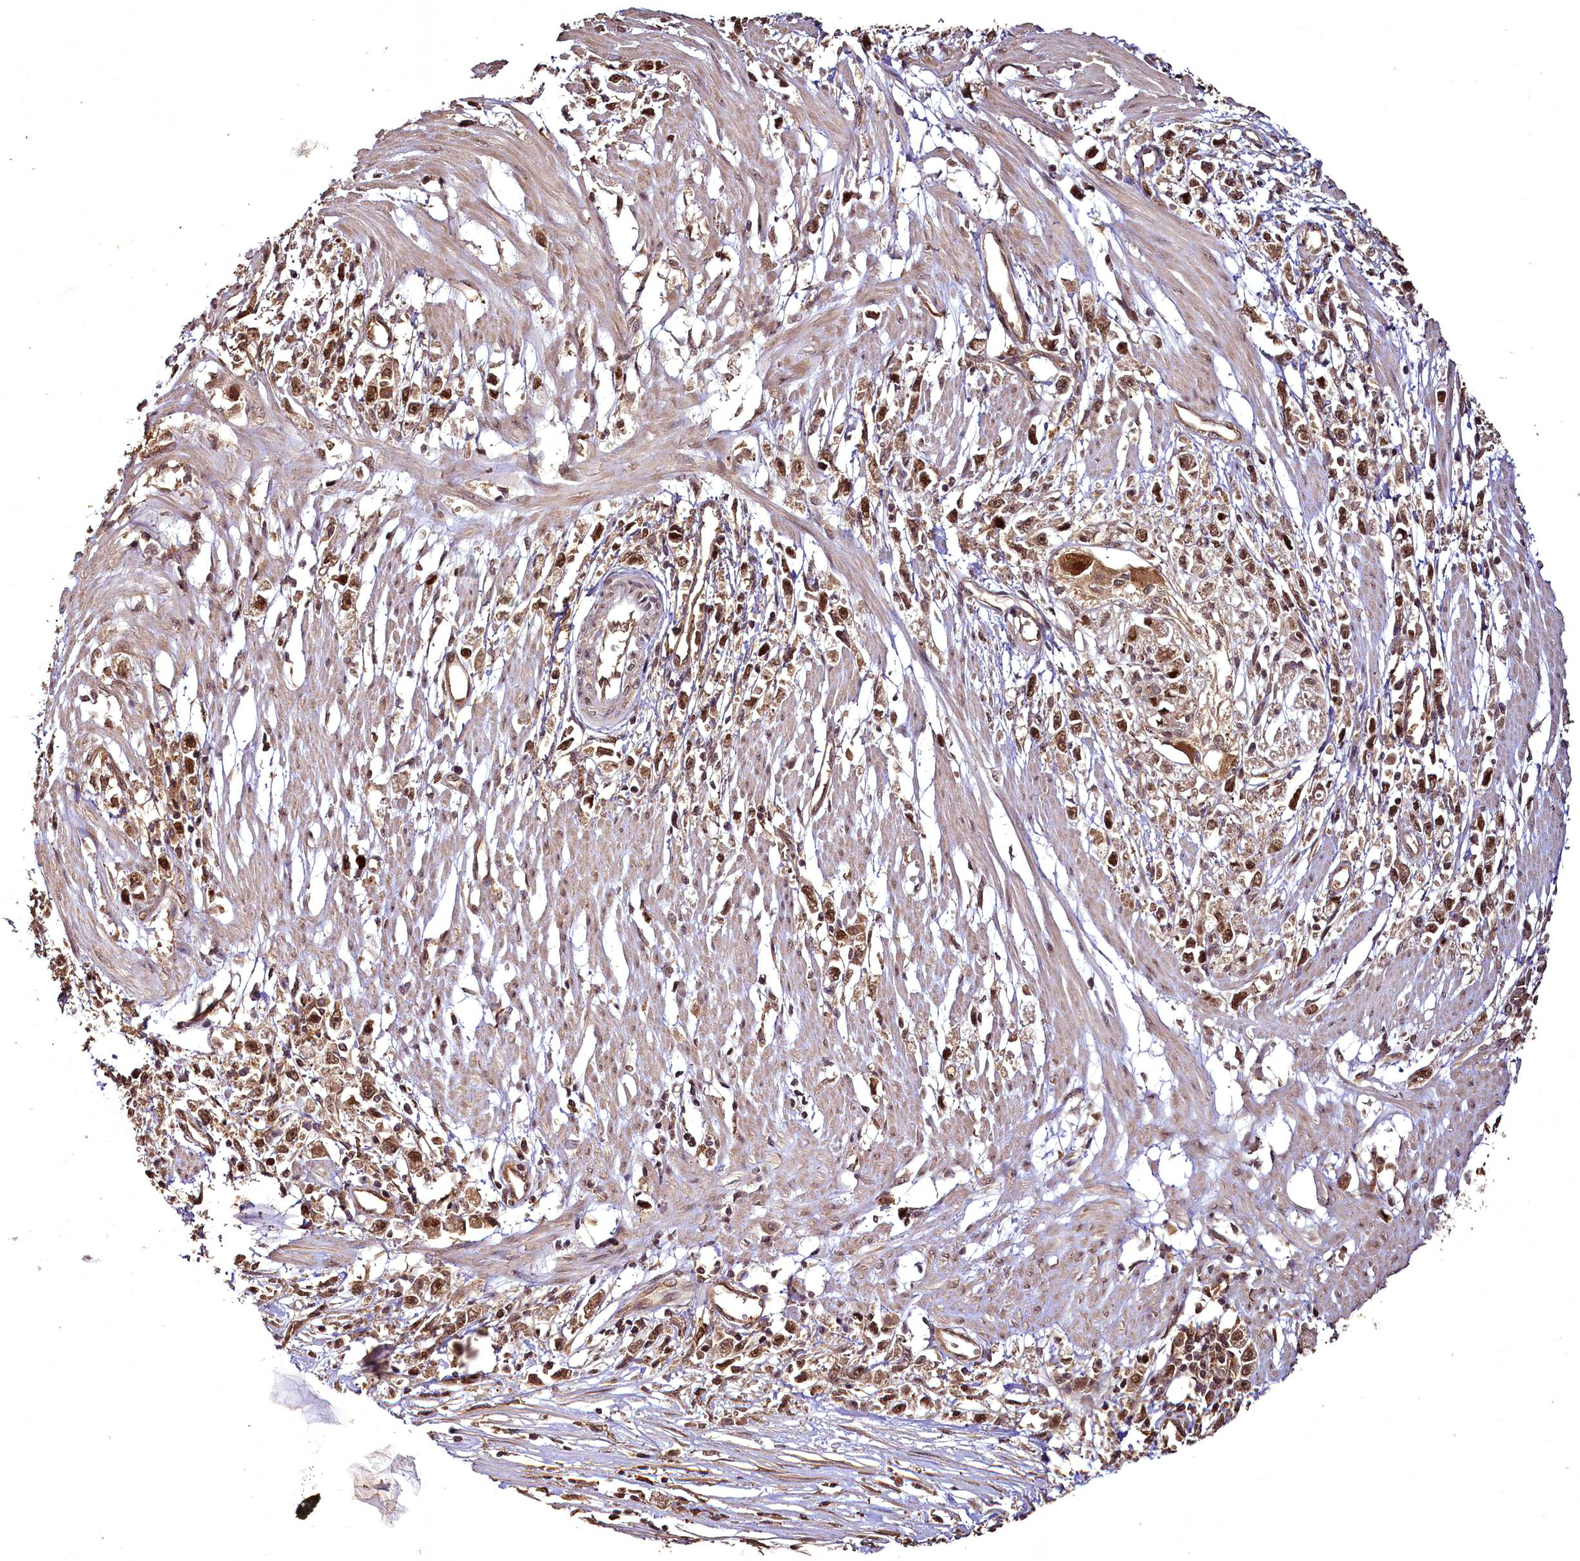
{"staining": {"intensity": "moderate", "quantity": ">75%", "location": "cytoplasmic/membranous,nuclear"}, "tissue": "stomach cancer", "cell_type": "Tumor cells", "image_type": "cancer", "snomed": [{"axis": "morphology", "description": "Adenocarcinoma, NOS"}, {"axis": "topography", "description": "Stomach"}], "caption": "Protein expression analysis of stomach cancer (adenocarcinoma) exhibits moderate cytoplasmic/membranous and nuclear staining in about >75% of tumor cells.", "gene": "VPS51", "patient": {"sex": "female", "age": 59}}